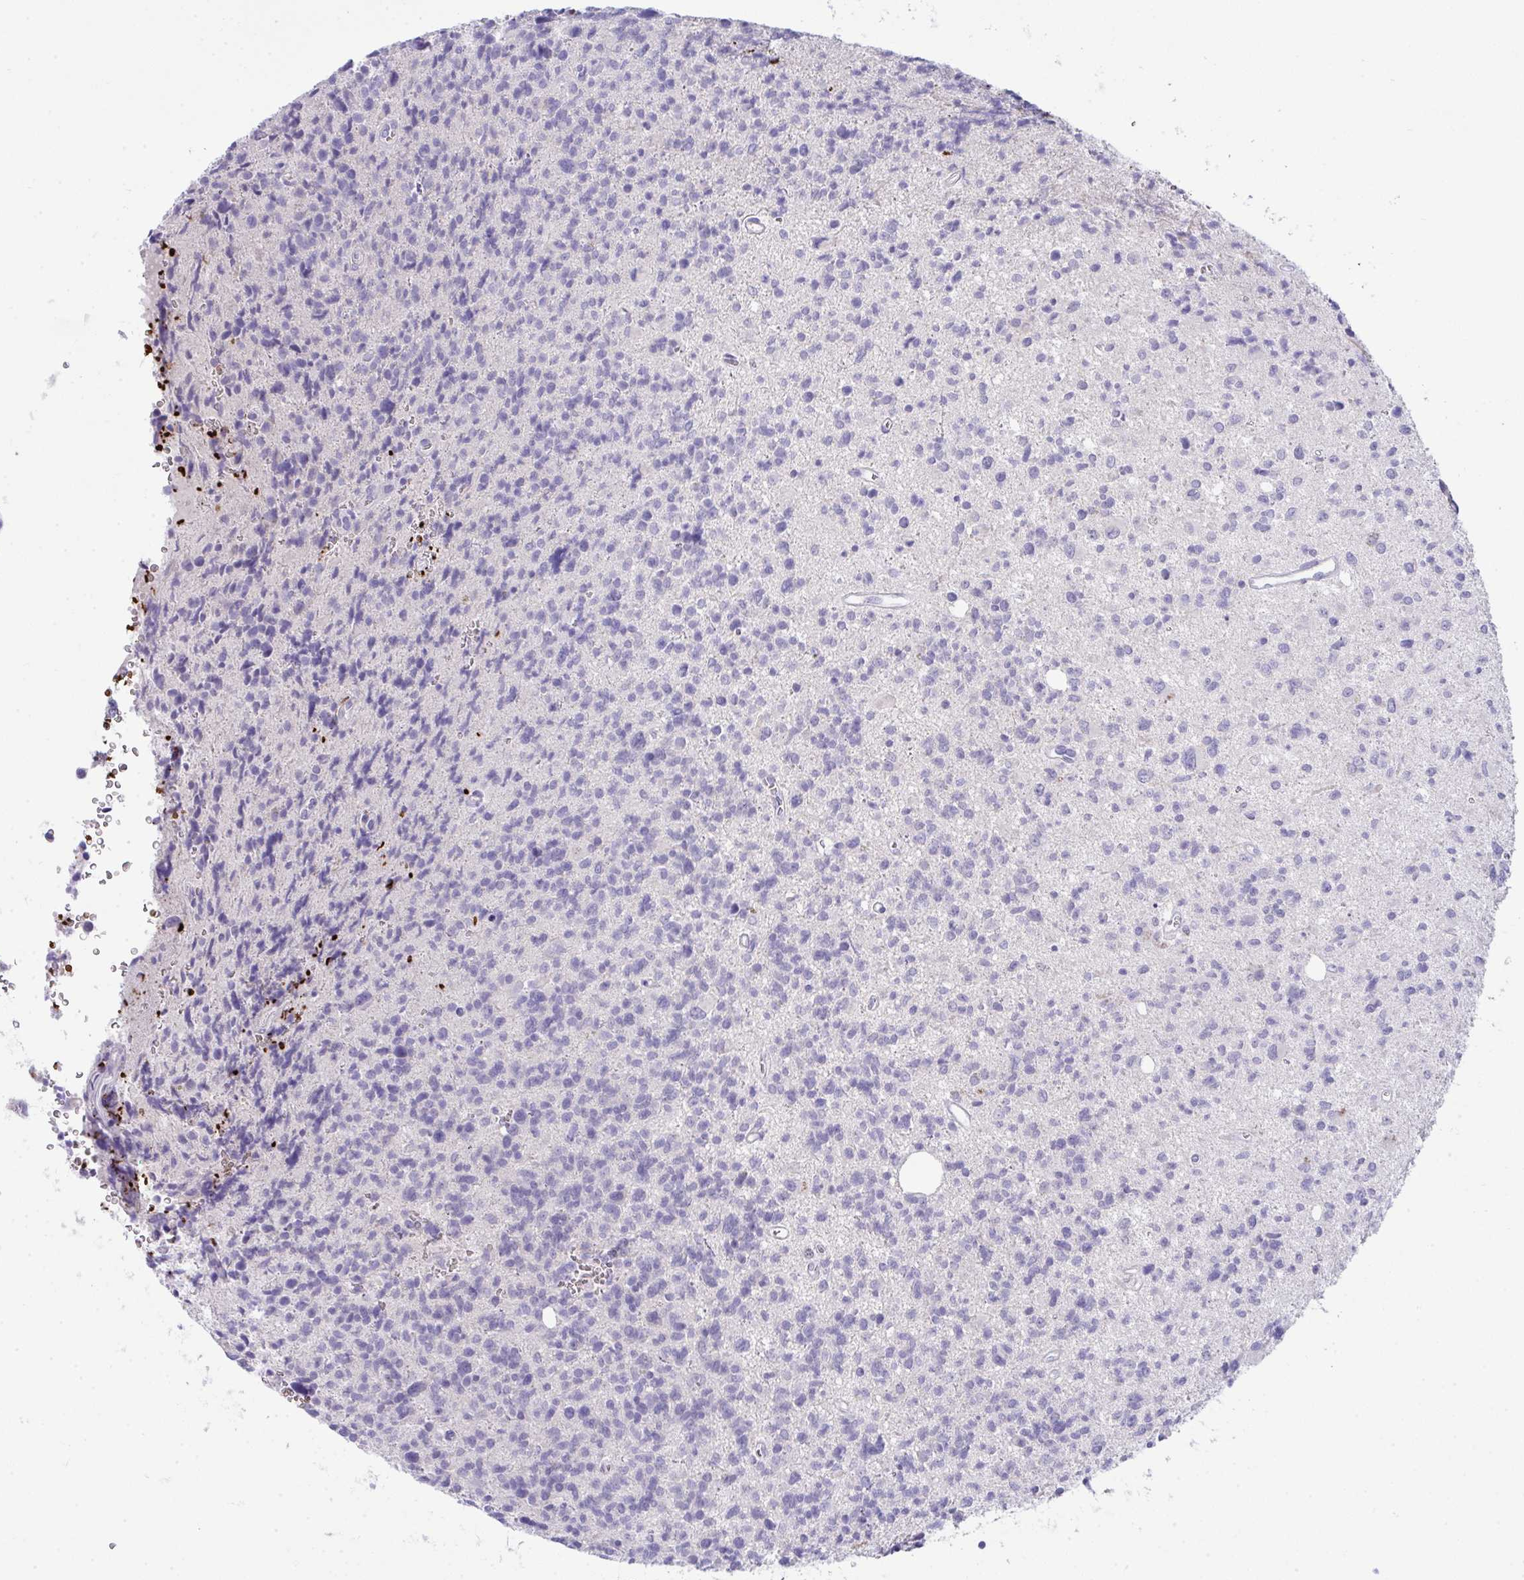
{"staining": {"intensity": "negative", "quantity": "none", "location": "none"}, "tissue": "glioma", "cell_type": "Tumor cells", "image_type": "cancer", "snomed": [{"axis": "morphology", "description": "Glioma, malignant, High grade"}, {"axis": "topography", "description": "Brain"}], "caption": "DAB (3,3'-diaminobenzidine) immunohistochemical staining of glioma exhibits no significant staining in tumor cells.", "gene": "SPTB", "patient": {"sex": "male", "age": 29}}